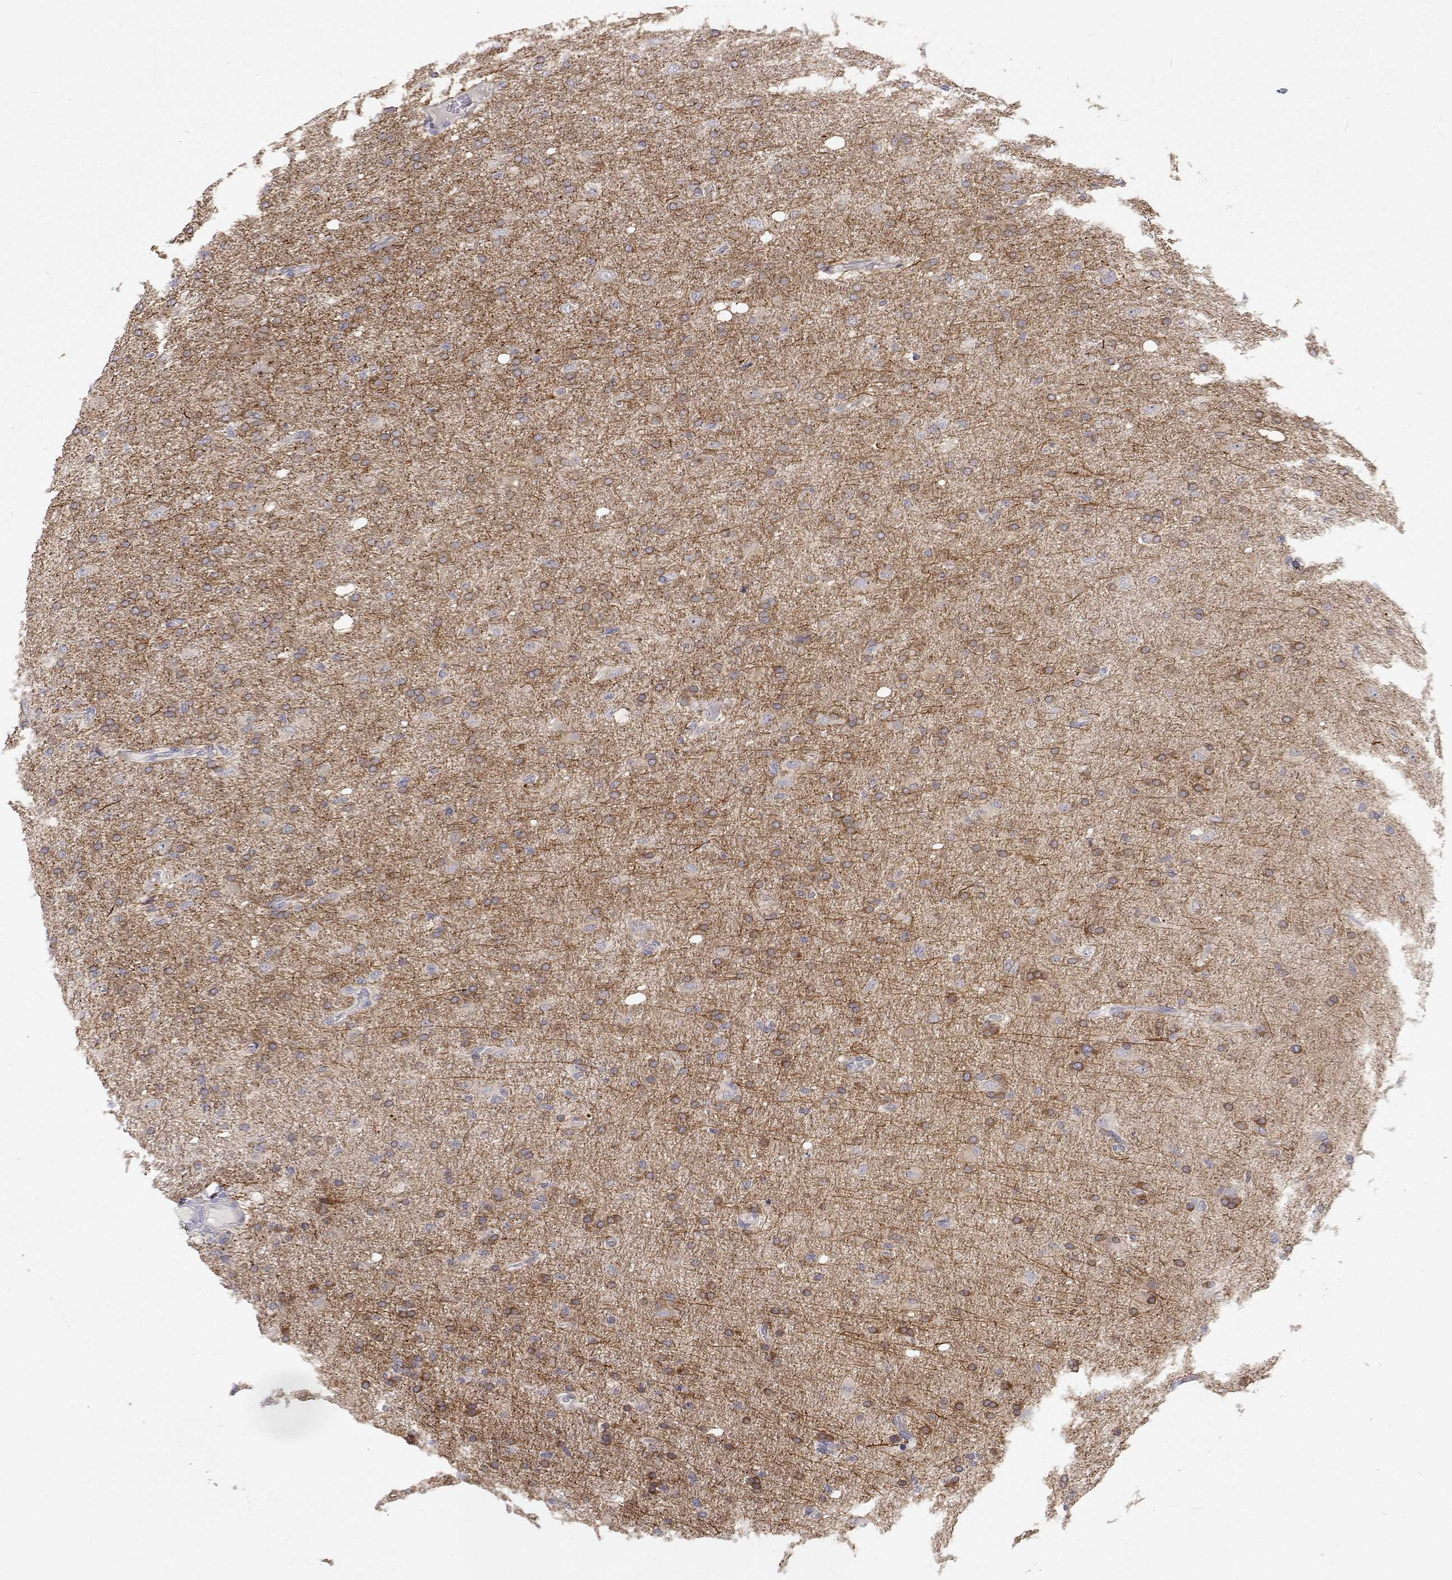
{"staining": {"intensity": "moderate", "quantity": "<25%", "location": "cytoplasmic/membranous"}, "tissue": "glioma", "cell_type": "Tumor cells", "image_type": "cancer", "snomed": [{"axis": "morphology", "description": "Glioma, malignant, High grade"}, {"axis": "topography", "description": "Cerebral cortex"}], "caption": "An immunohistochemistry (IHC) micrograph of neoplastic tissue is shown. Protein staining in brown highlights moderate cytoplasmic/membranous positivity in malignant high-grade glioma within tumor cells.", "gene": "MYPN", "patient": {"sex": "male", "age": 70}}